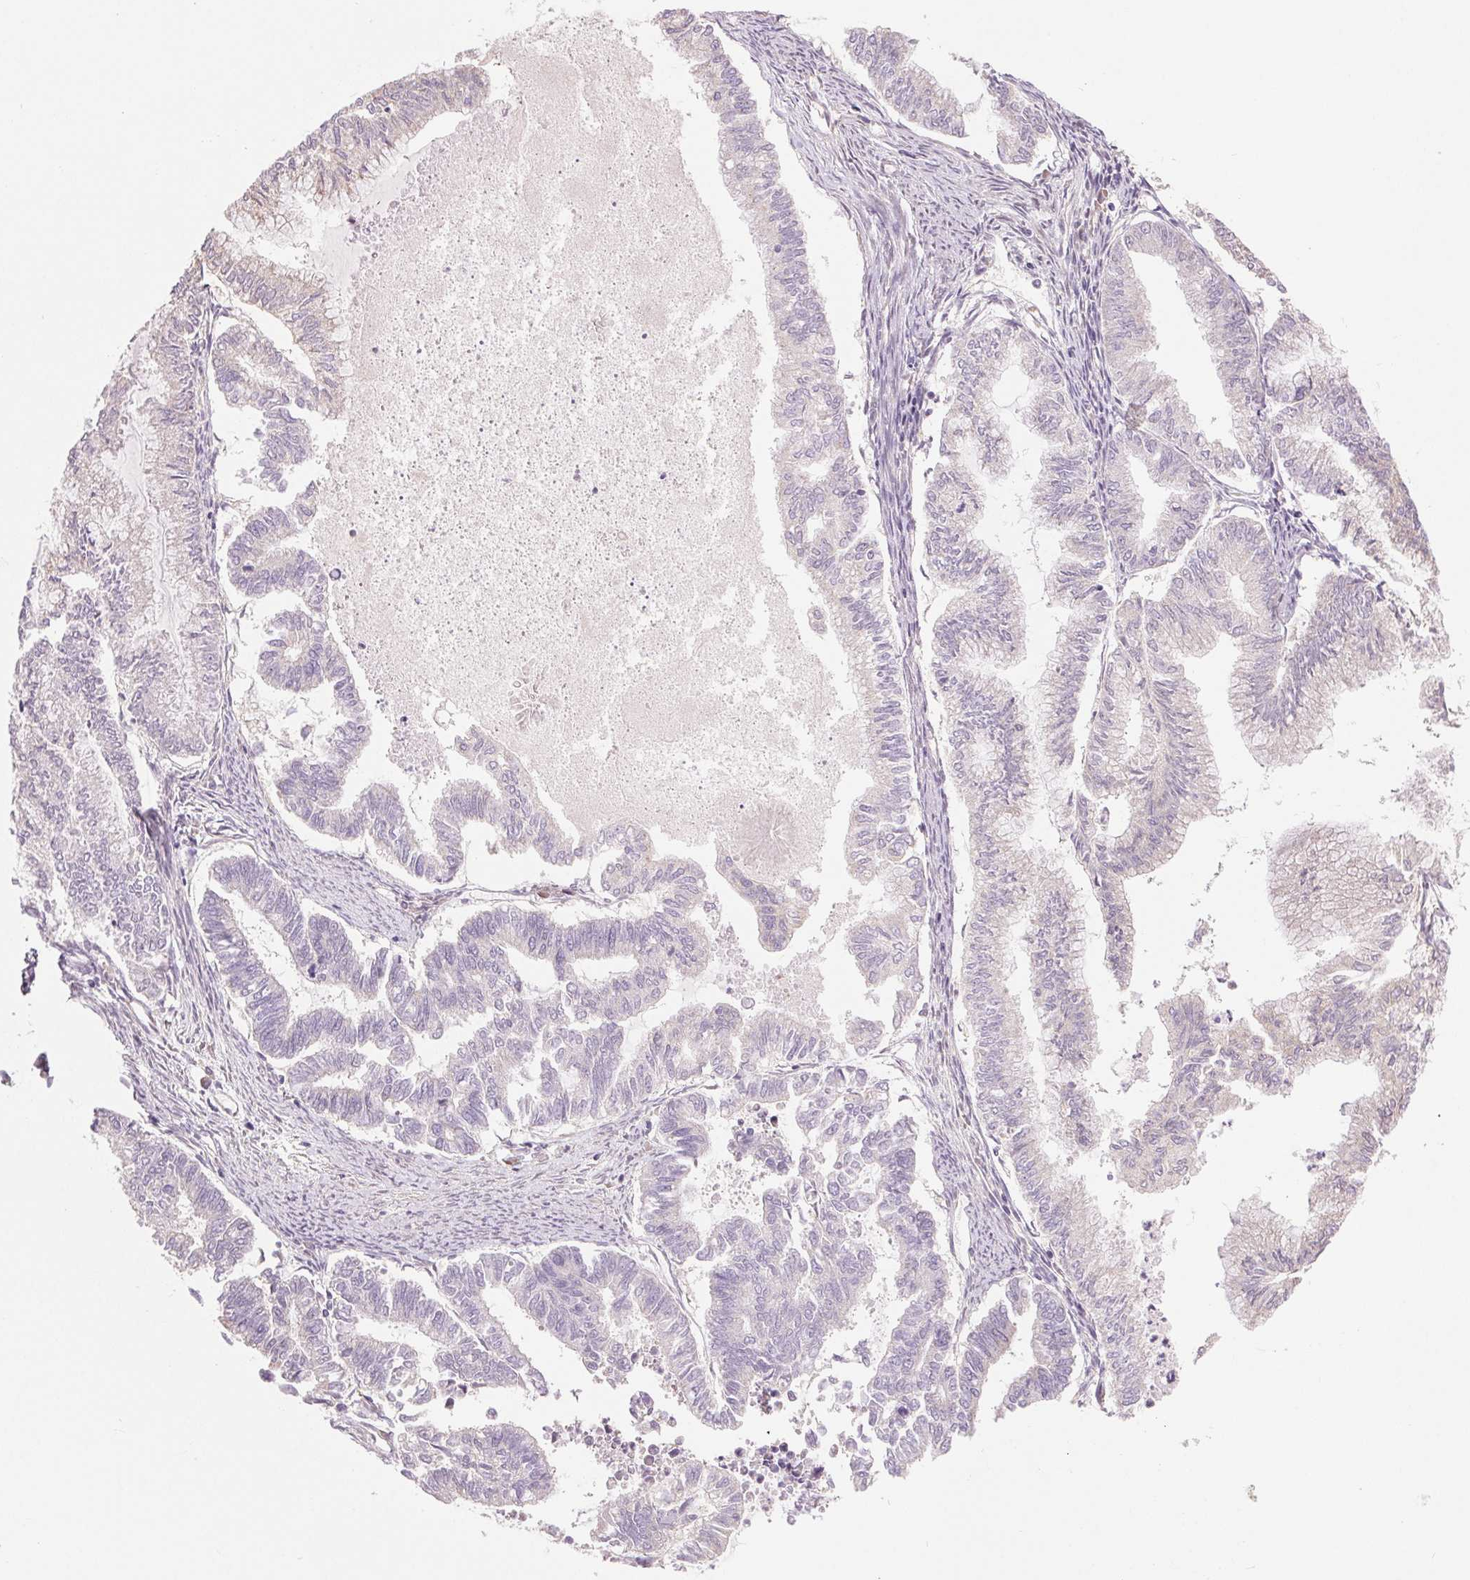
{"staining": {"intensity": "negative", "quantity": "none", "location": "none"}, "tissue": "endometrial cancer", "cell_type": "Tumor cells", "image_type": "cancer", "snomed": [{"axis": "morphology", "description": "Adenocarcinoma, NOS"}, {"axis": "topography", "description": "Endometrium"}], "caption": "High power microscopy histopathology image of an immunohistochemistry (IHC) micrograph of endometrial cancer (adenocarcinoma), revealing no significant staining in tumor cells.", "gene": "DGUOK", "patient": {"sex": "female", "age": 79}}